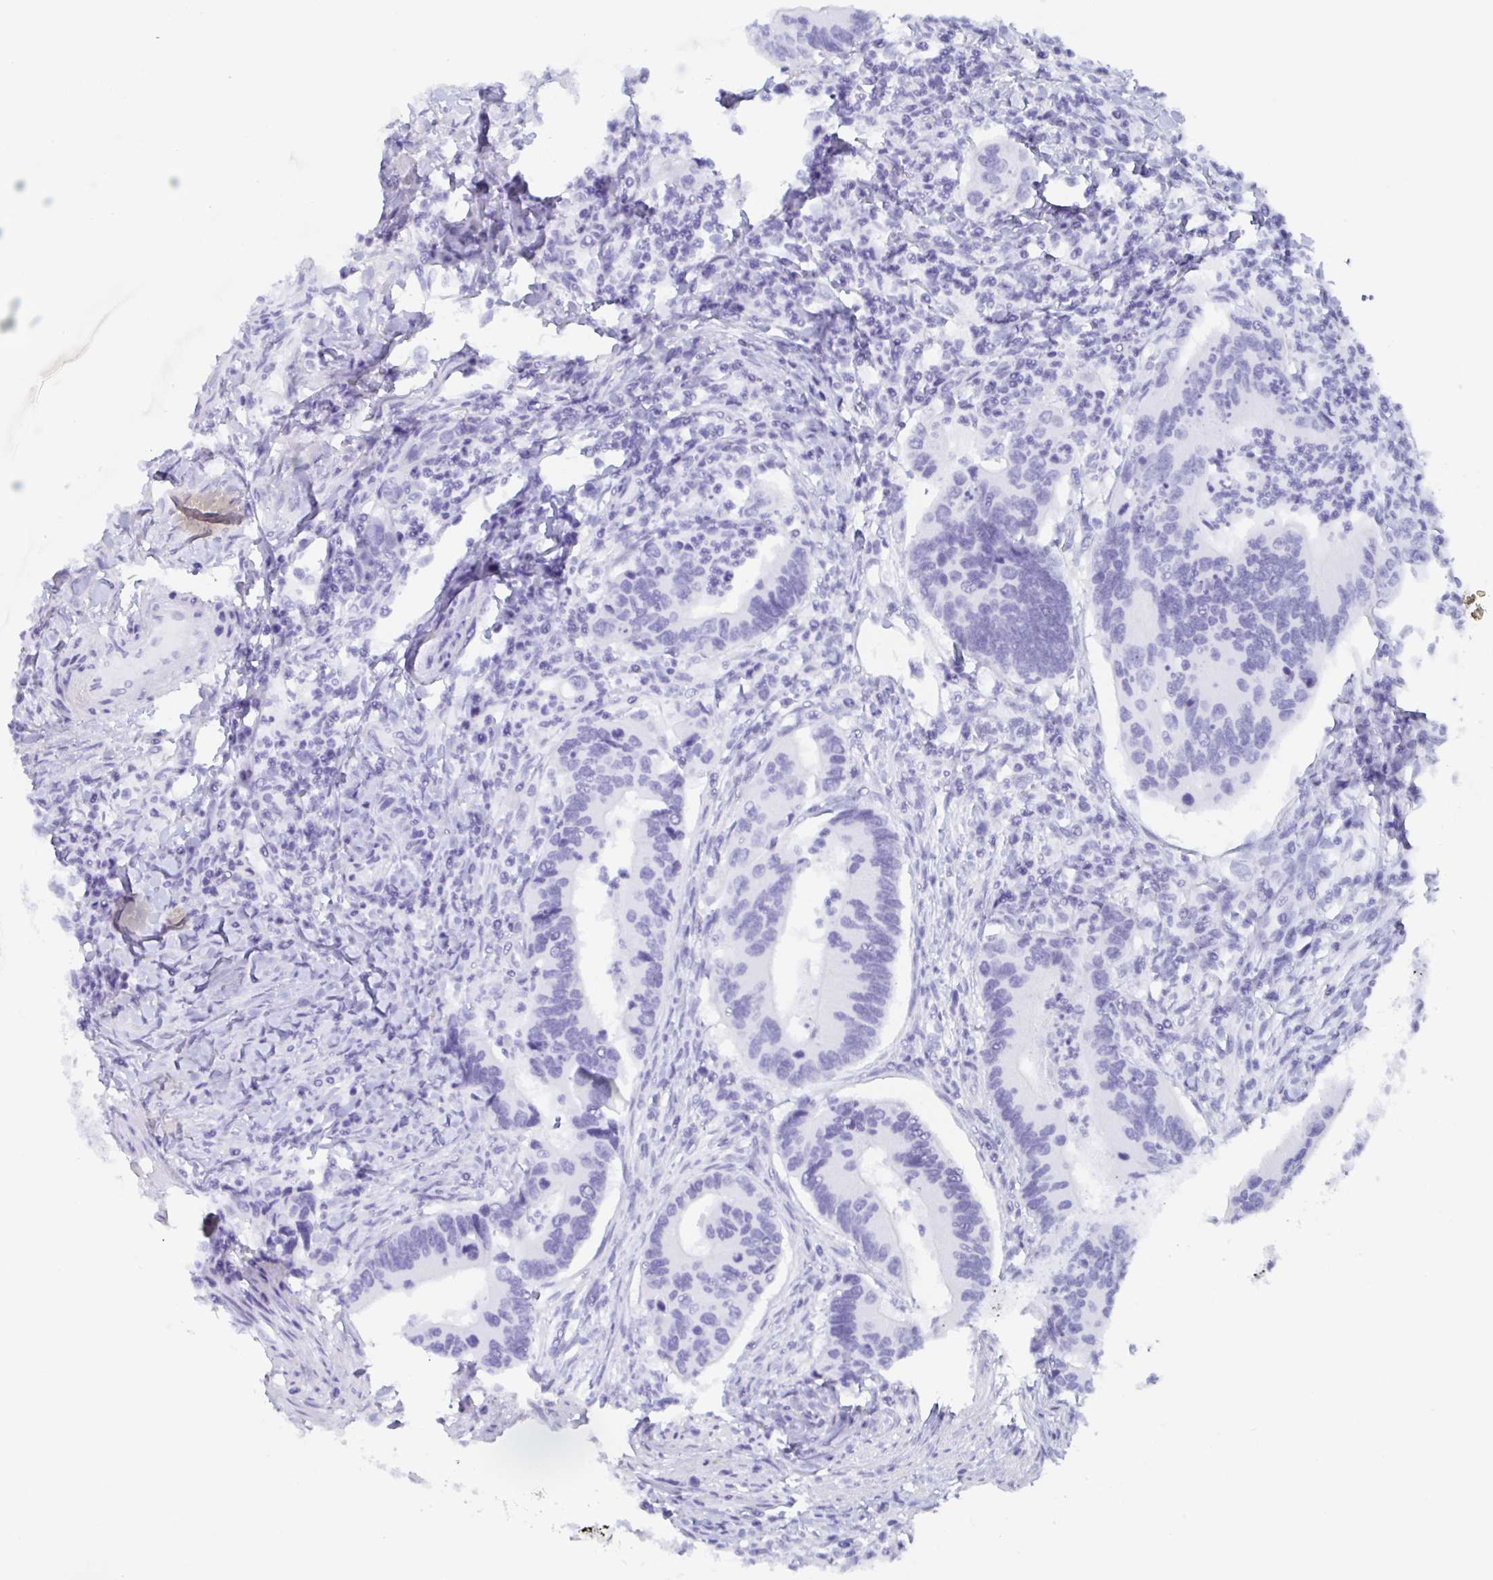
{"staining": {"intensity": "negative", "quantity": "none", "location": "none"}, "tissue": "colorectal cancer", "cell_type": "Tumor cells", "image_type": "cancer", "snomed": [{"axis": "morphology", "description": "Adenocarcinoma, NOS"}, {"axis": "topography", "description": "Colon"}], "caption": "IHC image of colorectal cancer stained for a protein (brown), which exhibits no expression in tumor cells.", "gene": "AGFG2", "patient": {"sex": "female", "age": 67}}